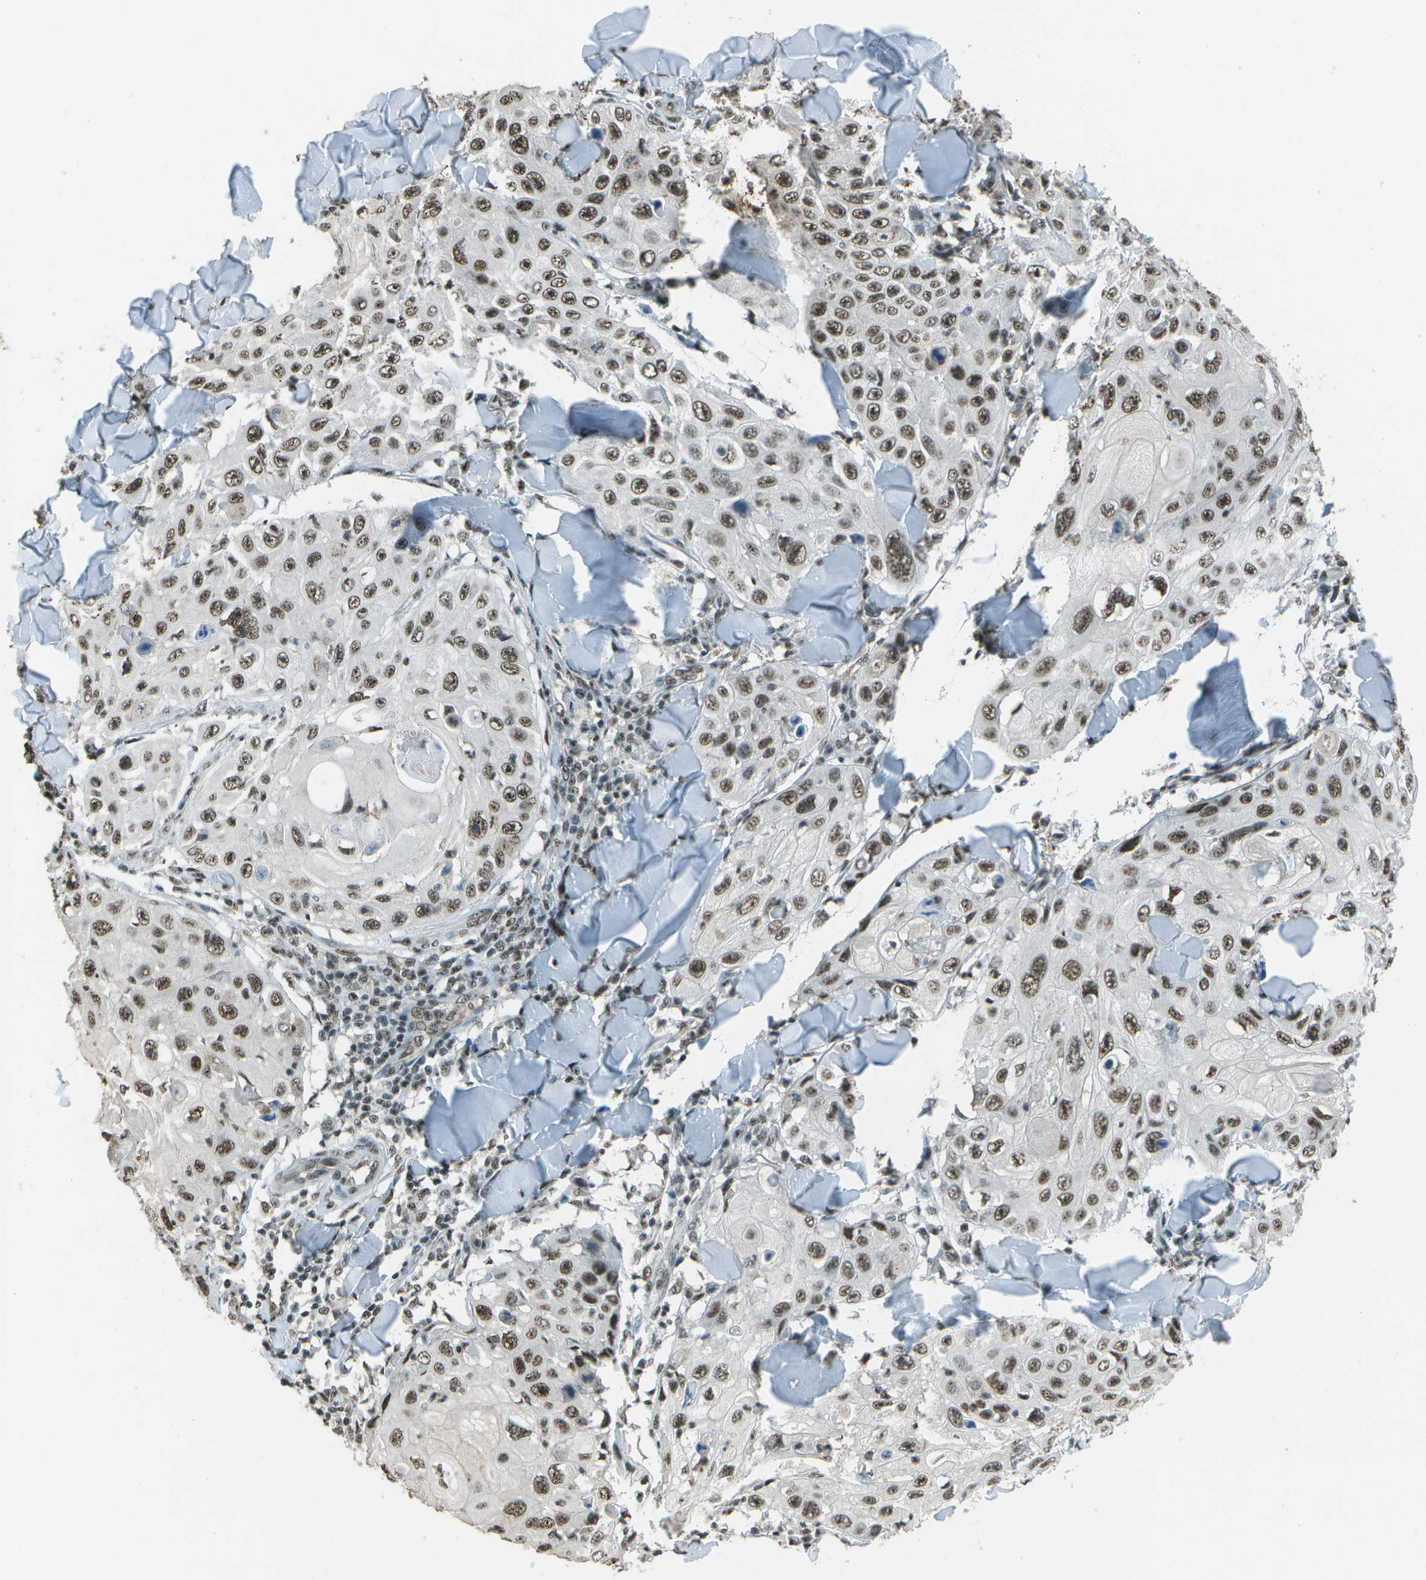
{"staining": {"intensity": "moderate", "quantity": ">75%", "location": "nuclear"}, "tissue": "skin cancer", "cell_type": "Tumor cells", "image_type": "cancer", "snomed": [{"axis": "morphology", "description": "Squamous cell carcinoma, NOS"}, {"axis": "topography", "description": "Skin"}], "caption": "Squamous cell carcinoma (skin) stained with DAB (3,3'-diaminobenzidine) immunohistochemistry demonstrates medium levels of moderate nuclear staining in about >75% of tumor cells. (Brightfield microscopy of DAB IHC at high magnification).", "gene": "DEPDC1", "patient": {"sex": "male", "age": 86}}